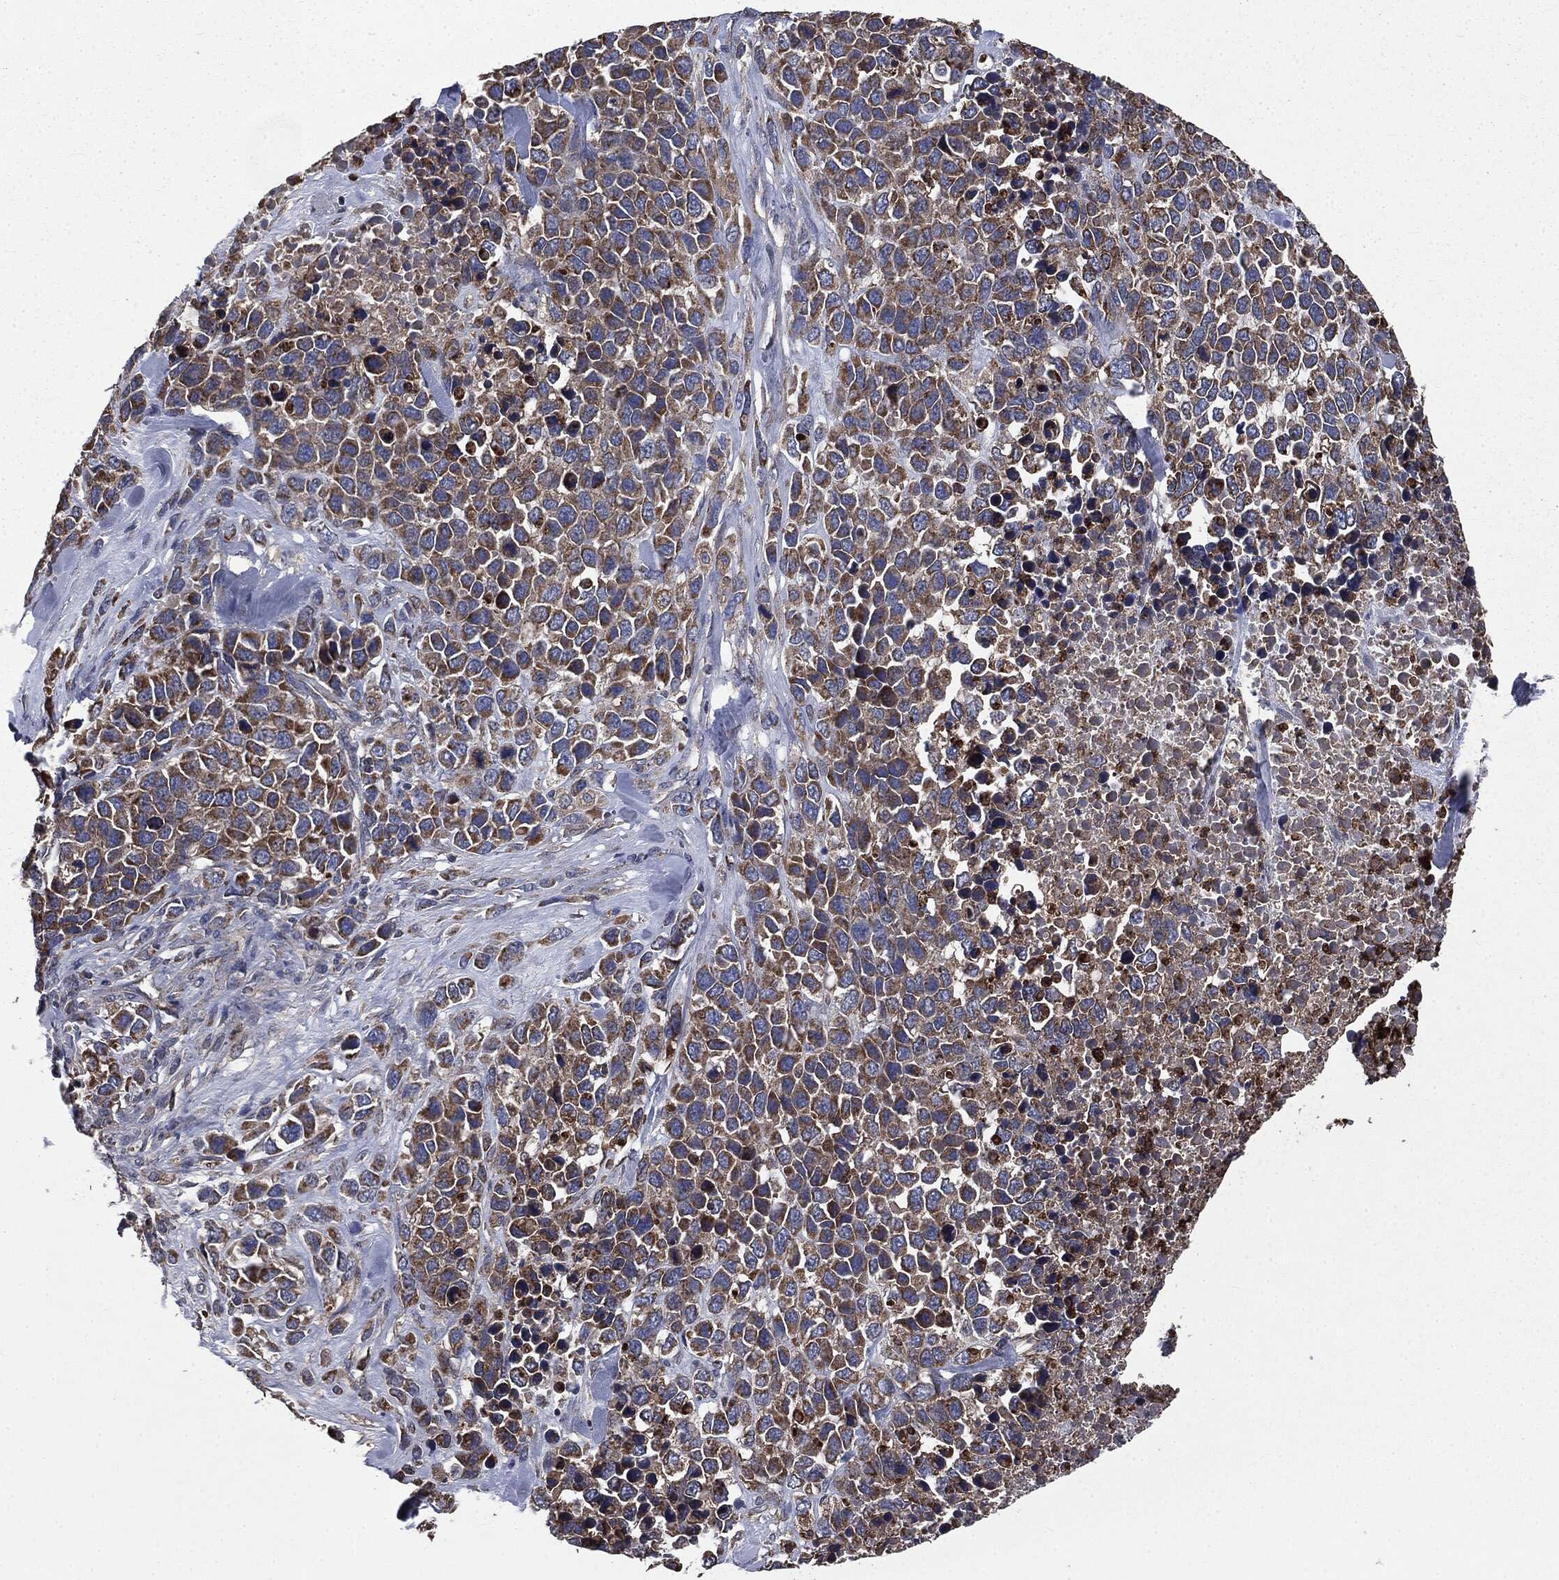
{"staining": {"intensity": "moderate", "quantity": ">75%", "location": "cytoplasmic/membranous"}, "tissue": "melanoma", "cell_type": "Tumor cells", "image_type": "cancer", "snomed": [{"axis": "morphology", "description": "Malignant melanoma, Metastatic site"}, {"axis": "topography", "description": "Skin"}], "caption": "Immunohistochemistry (DAB) staining of malignant melanoma (metastatic site) reveals moderate cytoplasmic/membranous protein expression in about >75% of tumor cells.", "gene": "MAPK6", "patient": {"sex": "male", "age": 84}}